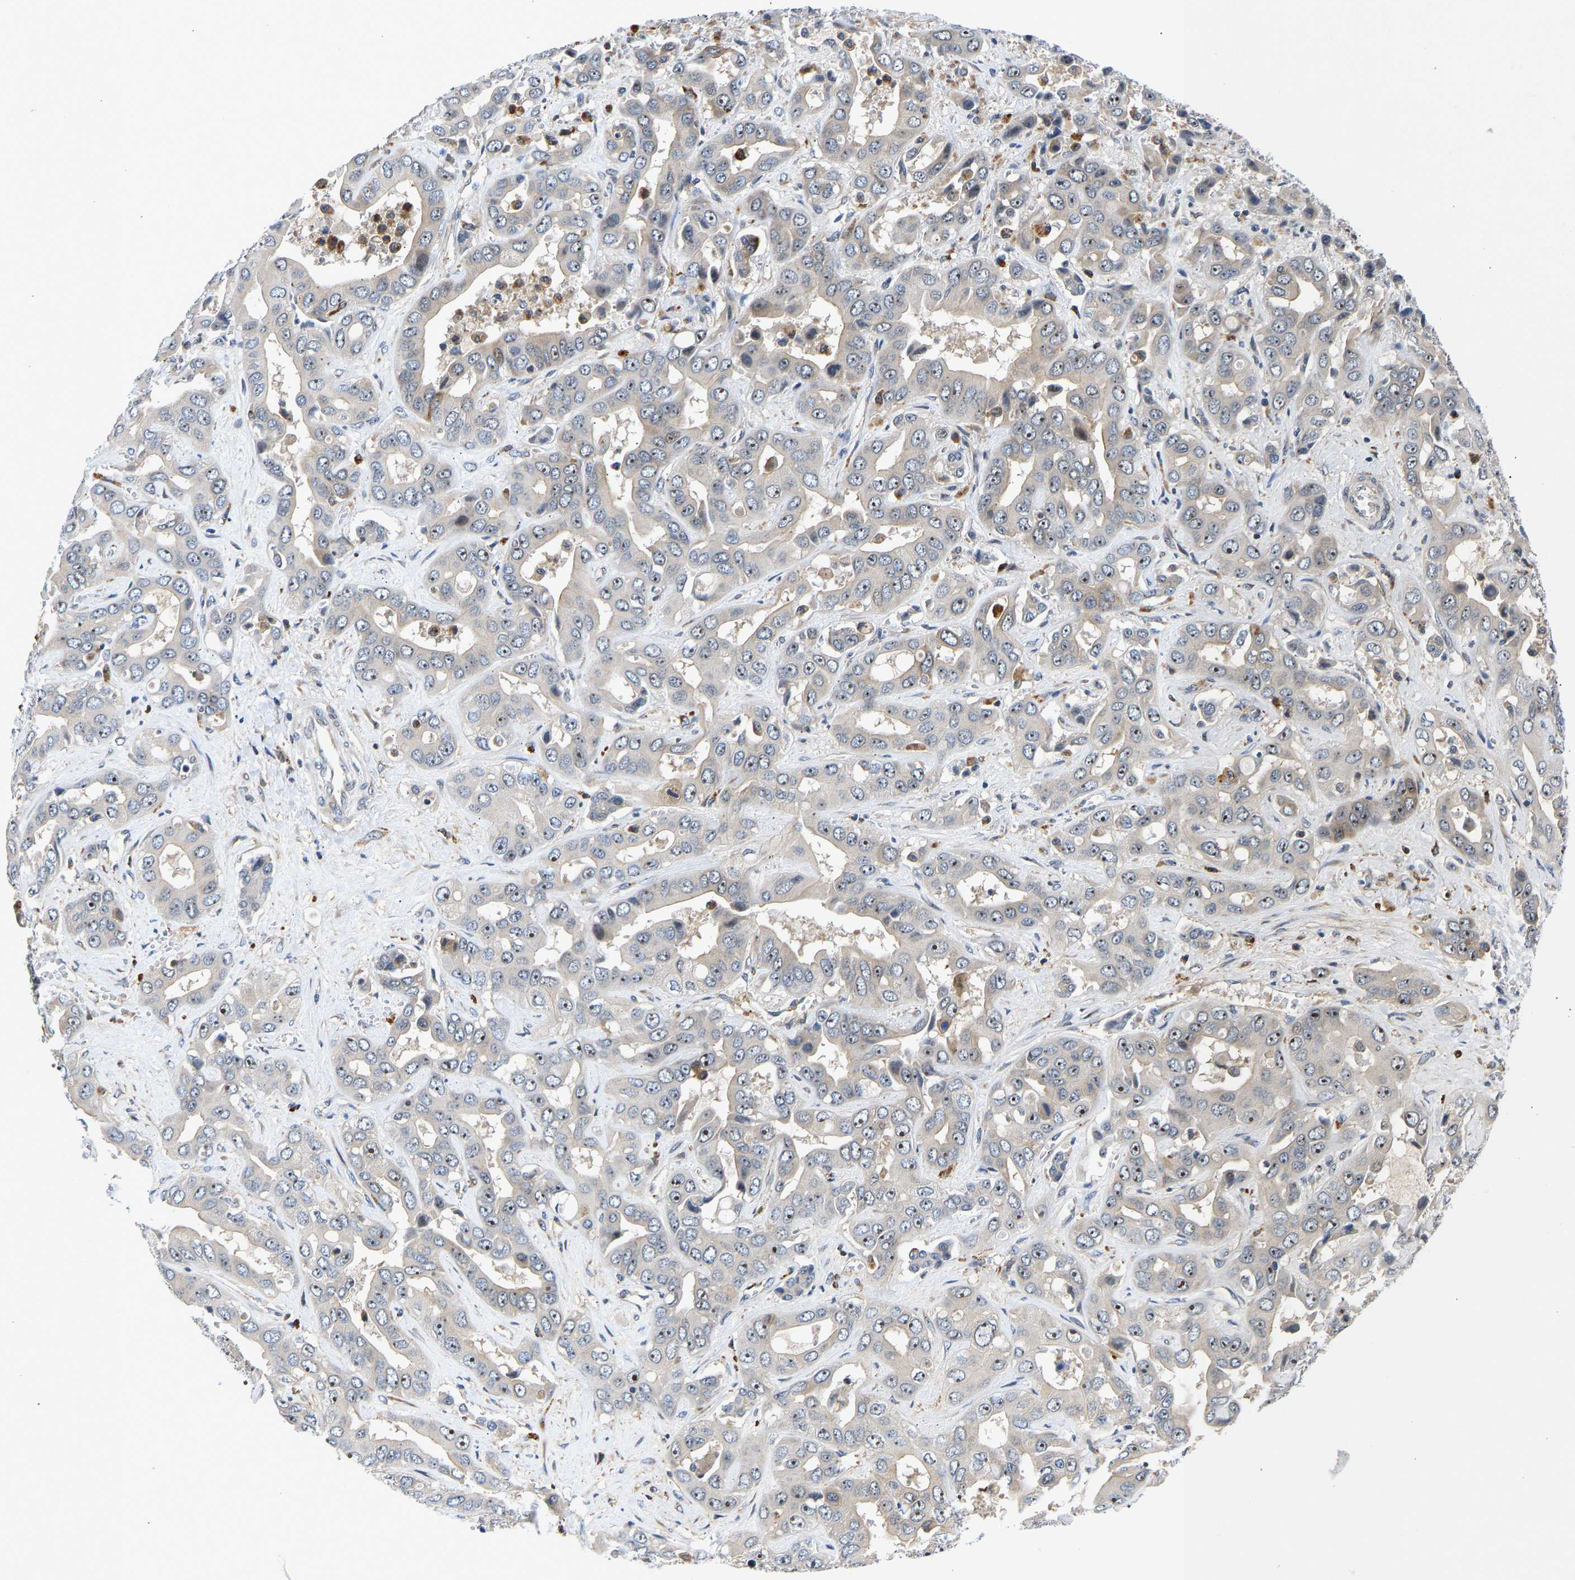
{"staining": {"intensity": "moderate", "quantity": ">75%", "location": "nuclear"}, "tissue": "liver cancer", "cell_type": "Tumor cells", "image_type": "cancer", "snomed": [{"axis": "morphology", "description": "Cholangiocarcinoma"}, {"axis": "topography", "description": "Liver"}], "caption": "Cholangiocarcinoma (liver) stained with a brown dye reveals moderate nuclear positive staining in about >75% of tumor cells.", "gene": "RESF1", "patient": {"sex": "female", "age": 52}}